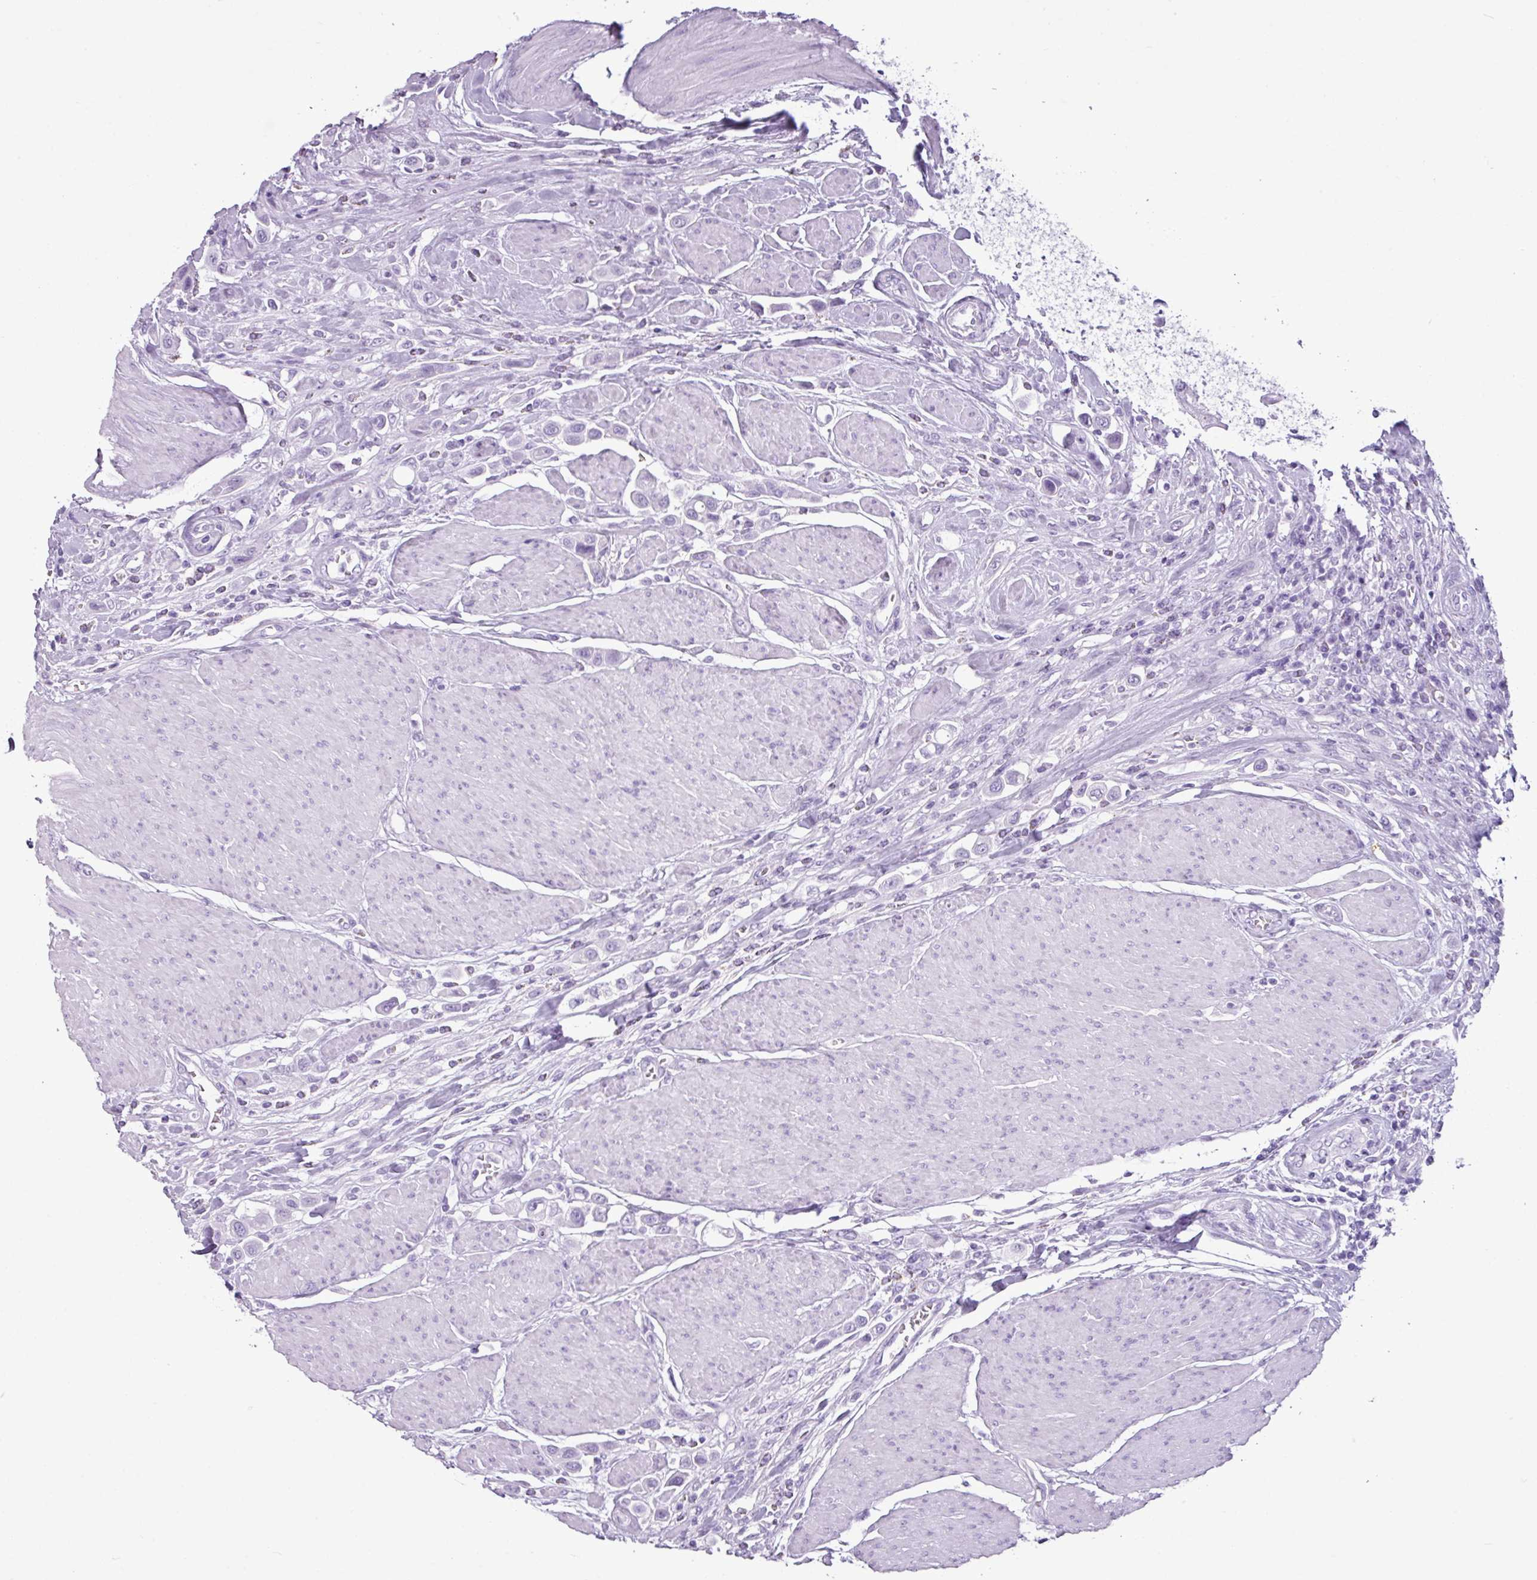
{"staining": {"intensity": "negative", "quantity": "none", "location": "none"}, "tissue": "urothelial cancer", "cell_type": "Tumor cells", "image_type": "cancer", "snomed": [{"axis": "morphology", "description": "Urothelial carcinoma, High grade"}, {"axis": "topography", "description": "Urinary bladder"}], "caption": "Immunohistochemical staining of human high-grade urothelial carcinoma reveals no significant expression in tumor cells. The staining was performed using DAB (3,3'-diaminobenzidine) to visualize the protein expression in brown, while the nuclei were stained in blue with hematoxylin (Magnification: 20x).", "gene": "AMY1B", "patient": {"sex": "male", "age": 50}}